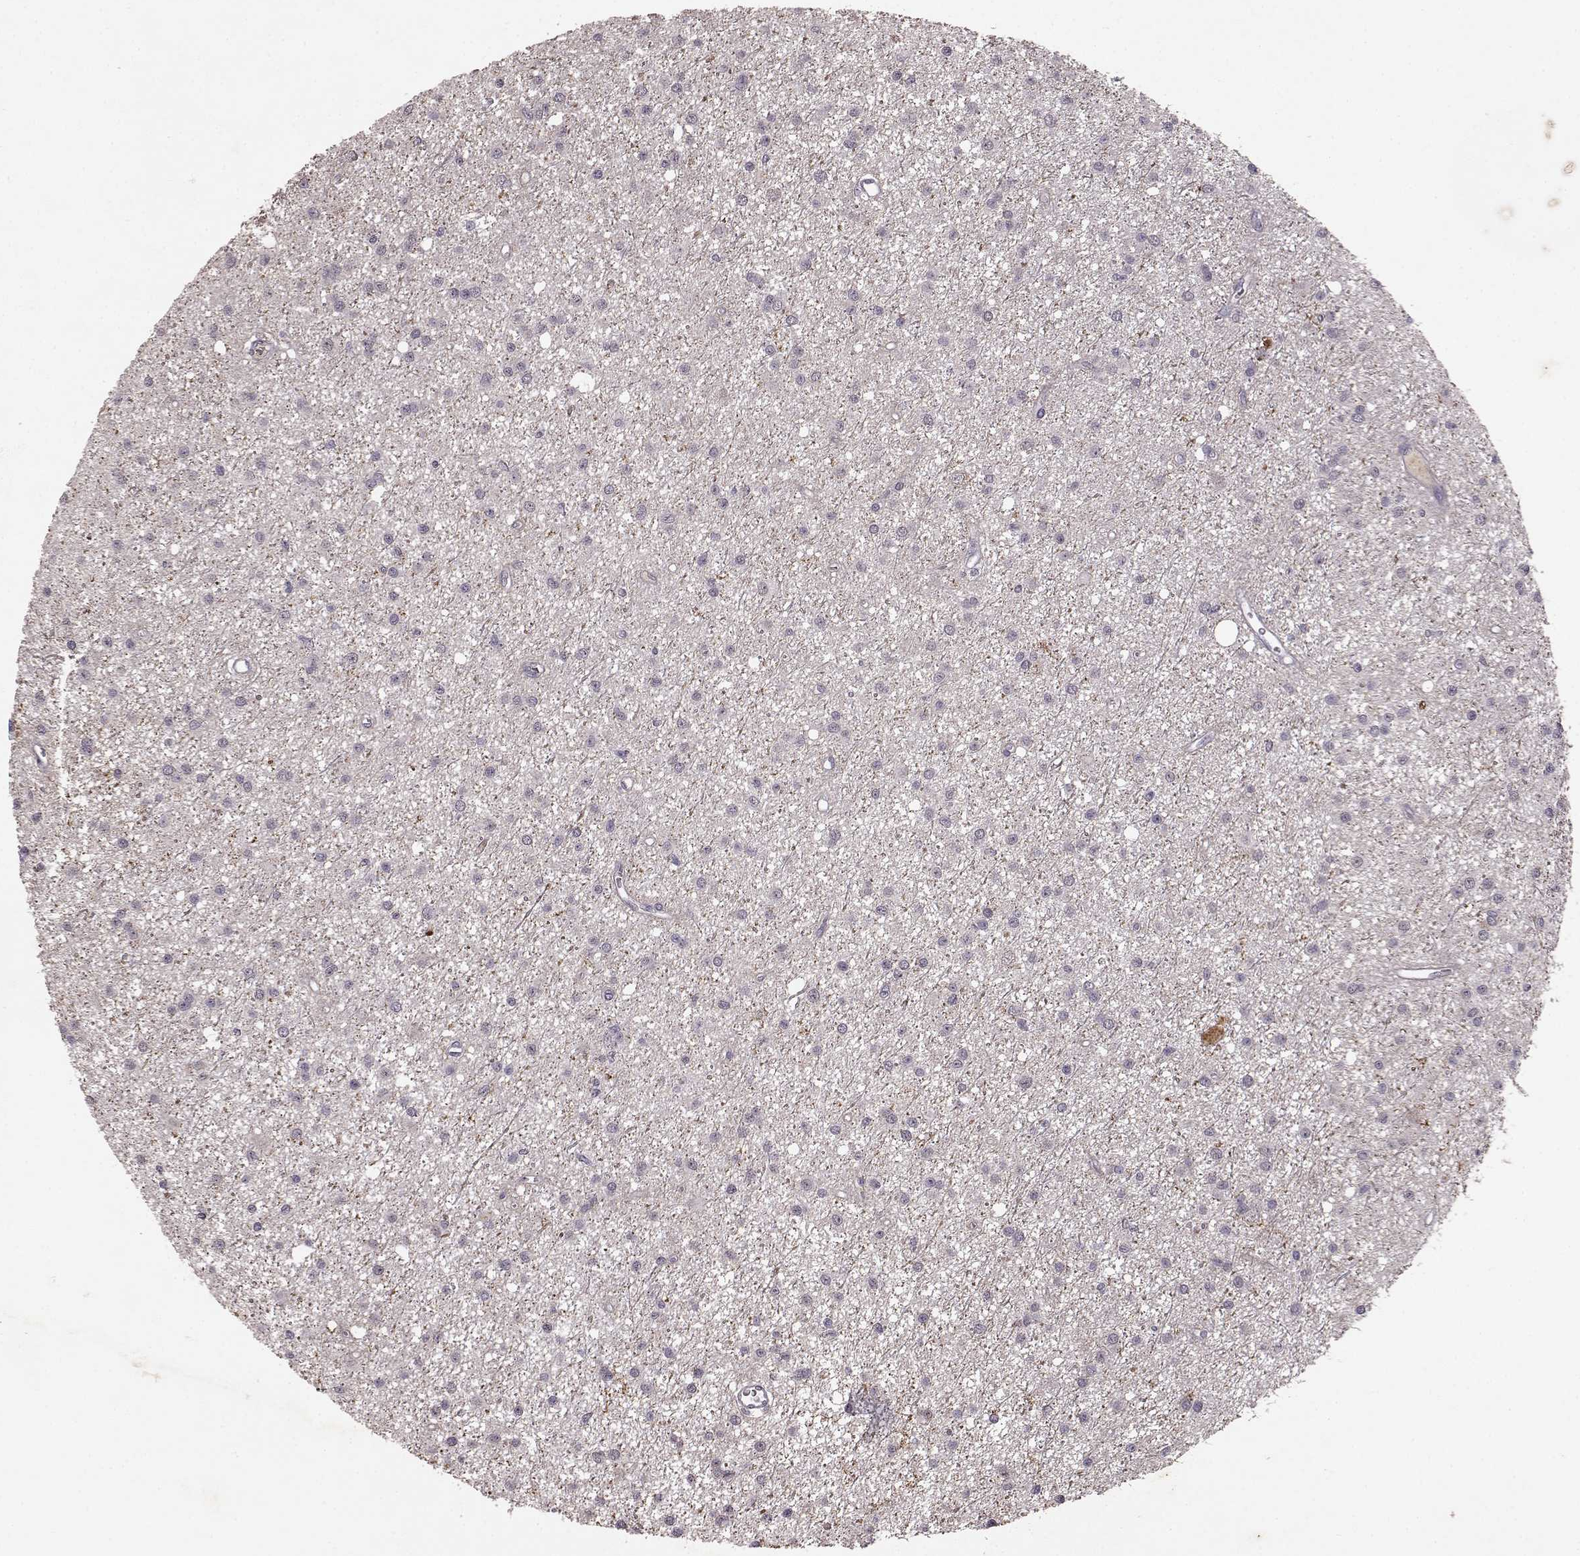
{"staining": {"intensity": "negative", "quantity": "none", "location": "none"}, "tissue": "glioma", "cell_type": "Tumor cells", "image_type": "cancer", "snomed": [{"axis": "morphology", "description": "Glioma, malignant, Low grade"}, {"axis": "topography", "description": "Brain"}], "caption": "Immunohistochemistry (IHC) image of glioma stained for a protein (brown), which displays no expression in tumor cells. The staining is performed using DAB (3,3'-diaminobenzidine) brown chromogen with nuclei counter-stained in using hematoxylin.", "gene": "FRRS1L", "patient": {"sex": "male", "age": 27}}